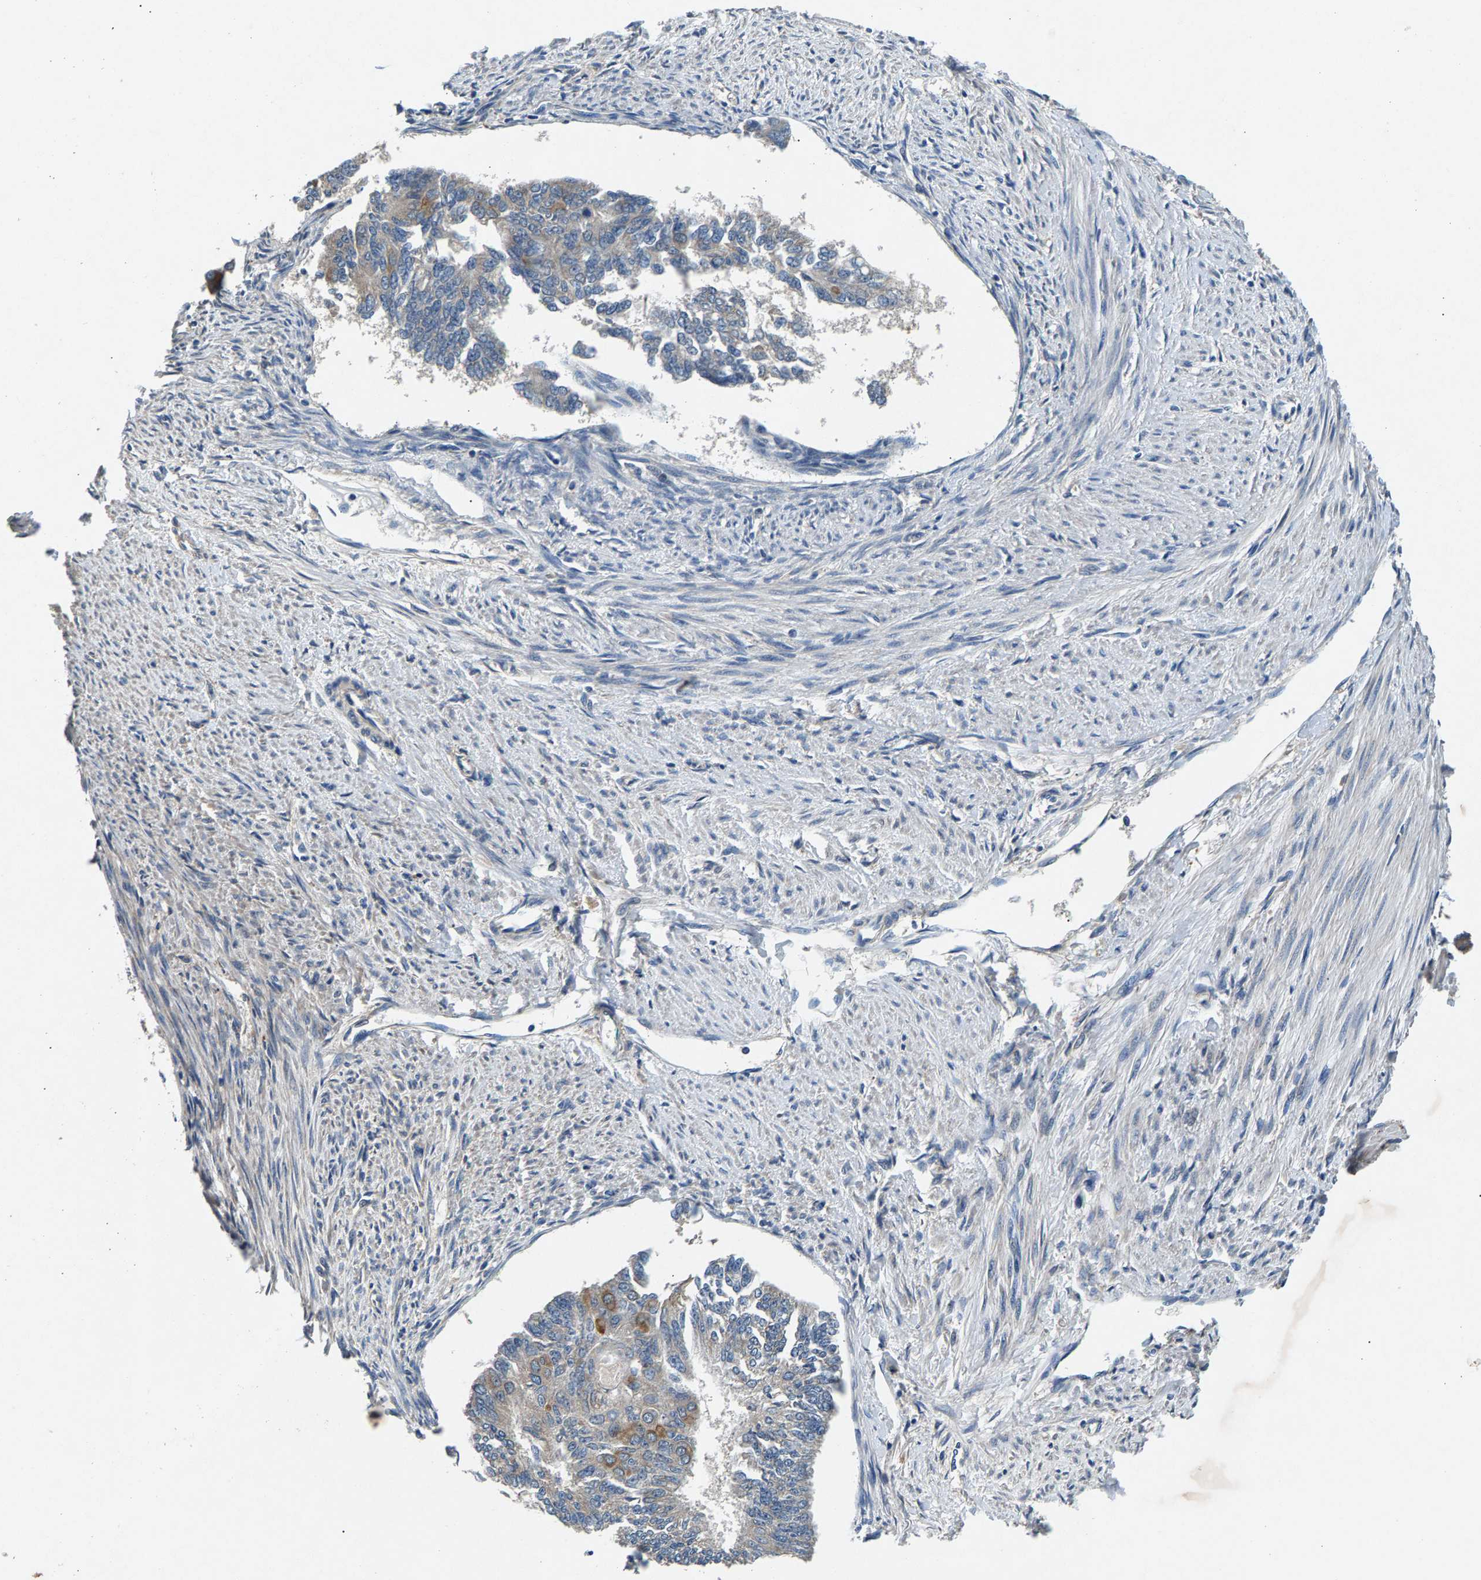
{"staining": {"intensity": "weak", "quantity": "<25%", "location": "cytoplasmic/membranous"}, "tissue": "endometrial cancer", "cell_type": "Tumor cells", "image_type": "cancer", "snomed": [{"axis": "morphology", "description": "Adenocarcinoma, NOS"}, {"axis": "topography", "description": "Endometrium"}], "caption": "High magnification brightfield microscopy of adenocarcinoma (endometrial) stained with DAB (3,3'-diaminobenzidine) (brown) and counterstained with hematoxylin (blue): tumor cells show no significant expression.", "gene": "NT5C", "patient": {"sex": "female", "age": 32}}